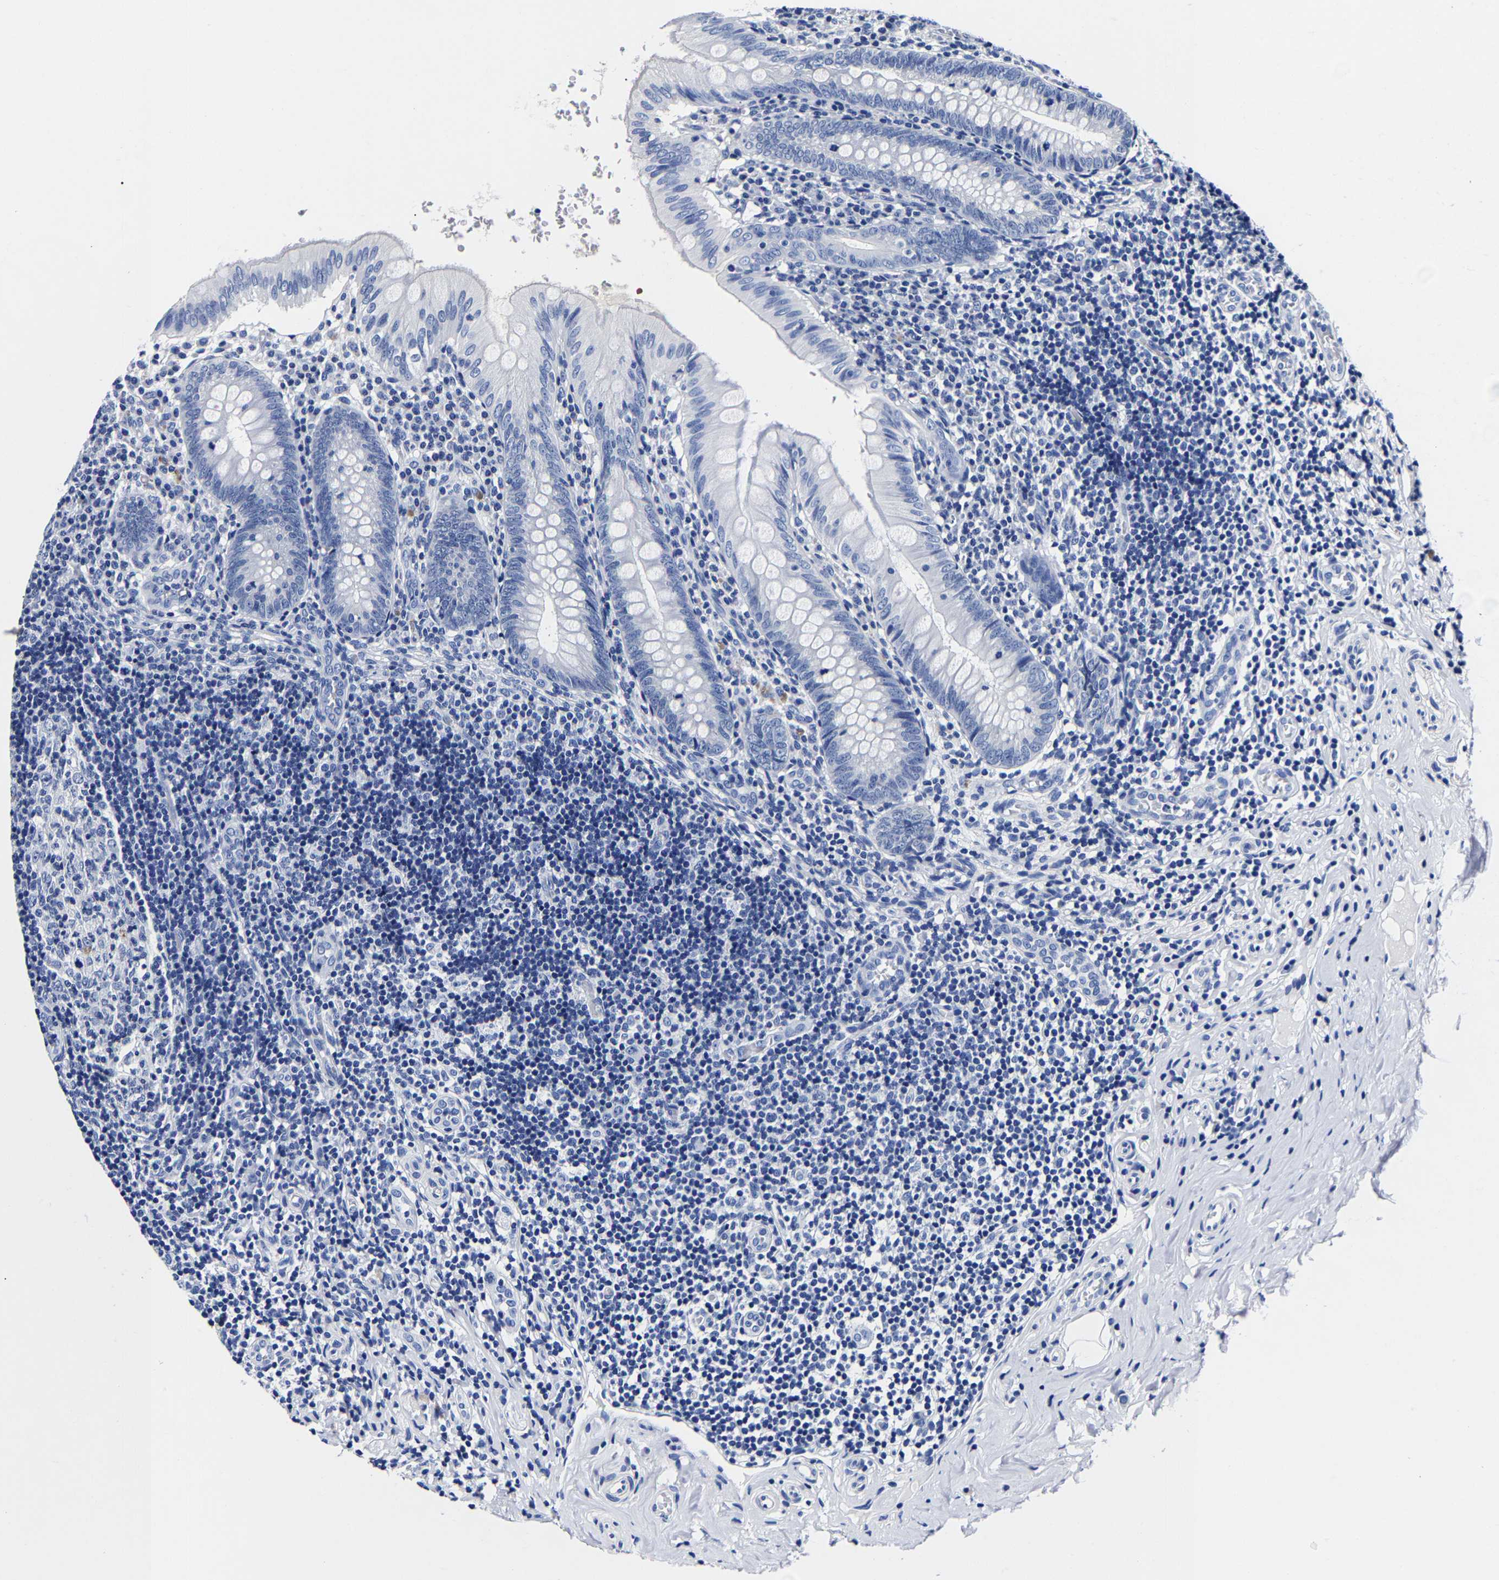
{"staining": {"intensity": "negative", "quantity": "none", "location": "none"}, "tissue": "appendix", "cell_type": "Glandular cells", "image_type": "normal", "snomed": [{"axis": "morphology", "description": "Normal tissue, NOS"}, {"axis": "topography", "description": "Appendix"}], "caption": "Unremarkable appendix was stained to show a protein in brown. There is no significant positivity in glandular cells. The staining was performed using DAB to visualize the protein expression in brown, while the nuclei were stained in blue with hematoxylin (Magnification: 20x).", "gene": "CPA2", "patient": {"sex": "male", "age": 8}}